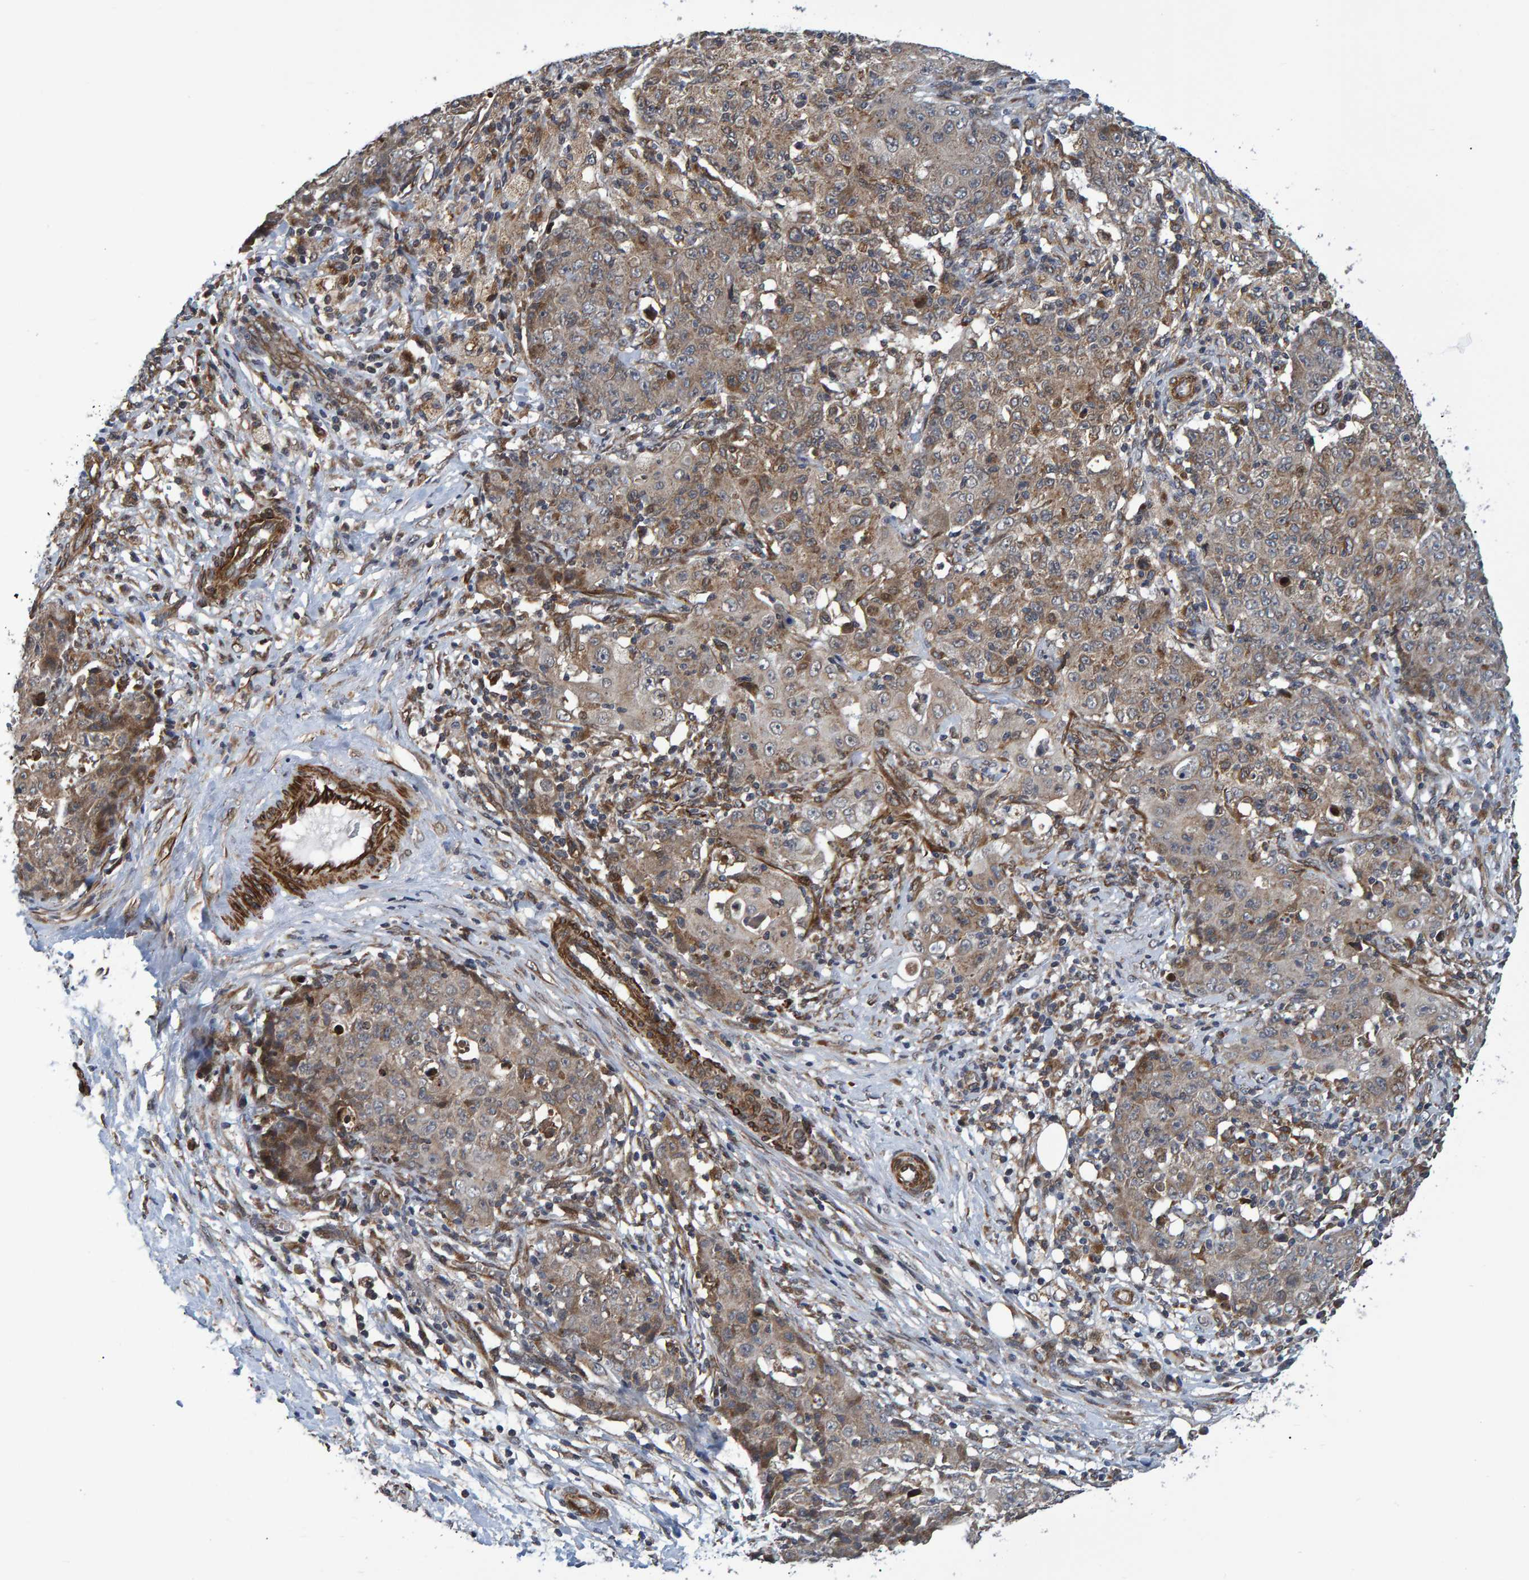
{"staining": {"intensity": "weak", "quantity": ">75%", "location": "cytoplasmic/membranous"}, "tissue": "ovarian cancer", "cell_type": "Tumor cells", "image_type": "cancer", "snomed": [{"axis": "morphology", "description": "Carcinoma, endometroid"}, {"axis": "topography", "description": "Ovary"}], "caption": "Ovarian cancer was stained to show a protein in brown. There is low levels of weak cytoplasmic/membranous staining in about >75% of tumor cells. (IHC, brightfield microscopy, high magnification).", "gene": "ATP6V1H", "patient": {"sex": "female", "age": 42}}